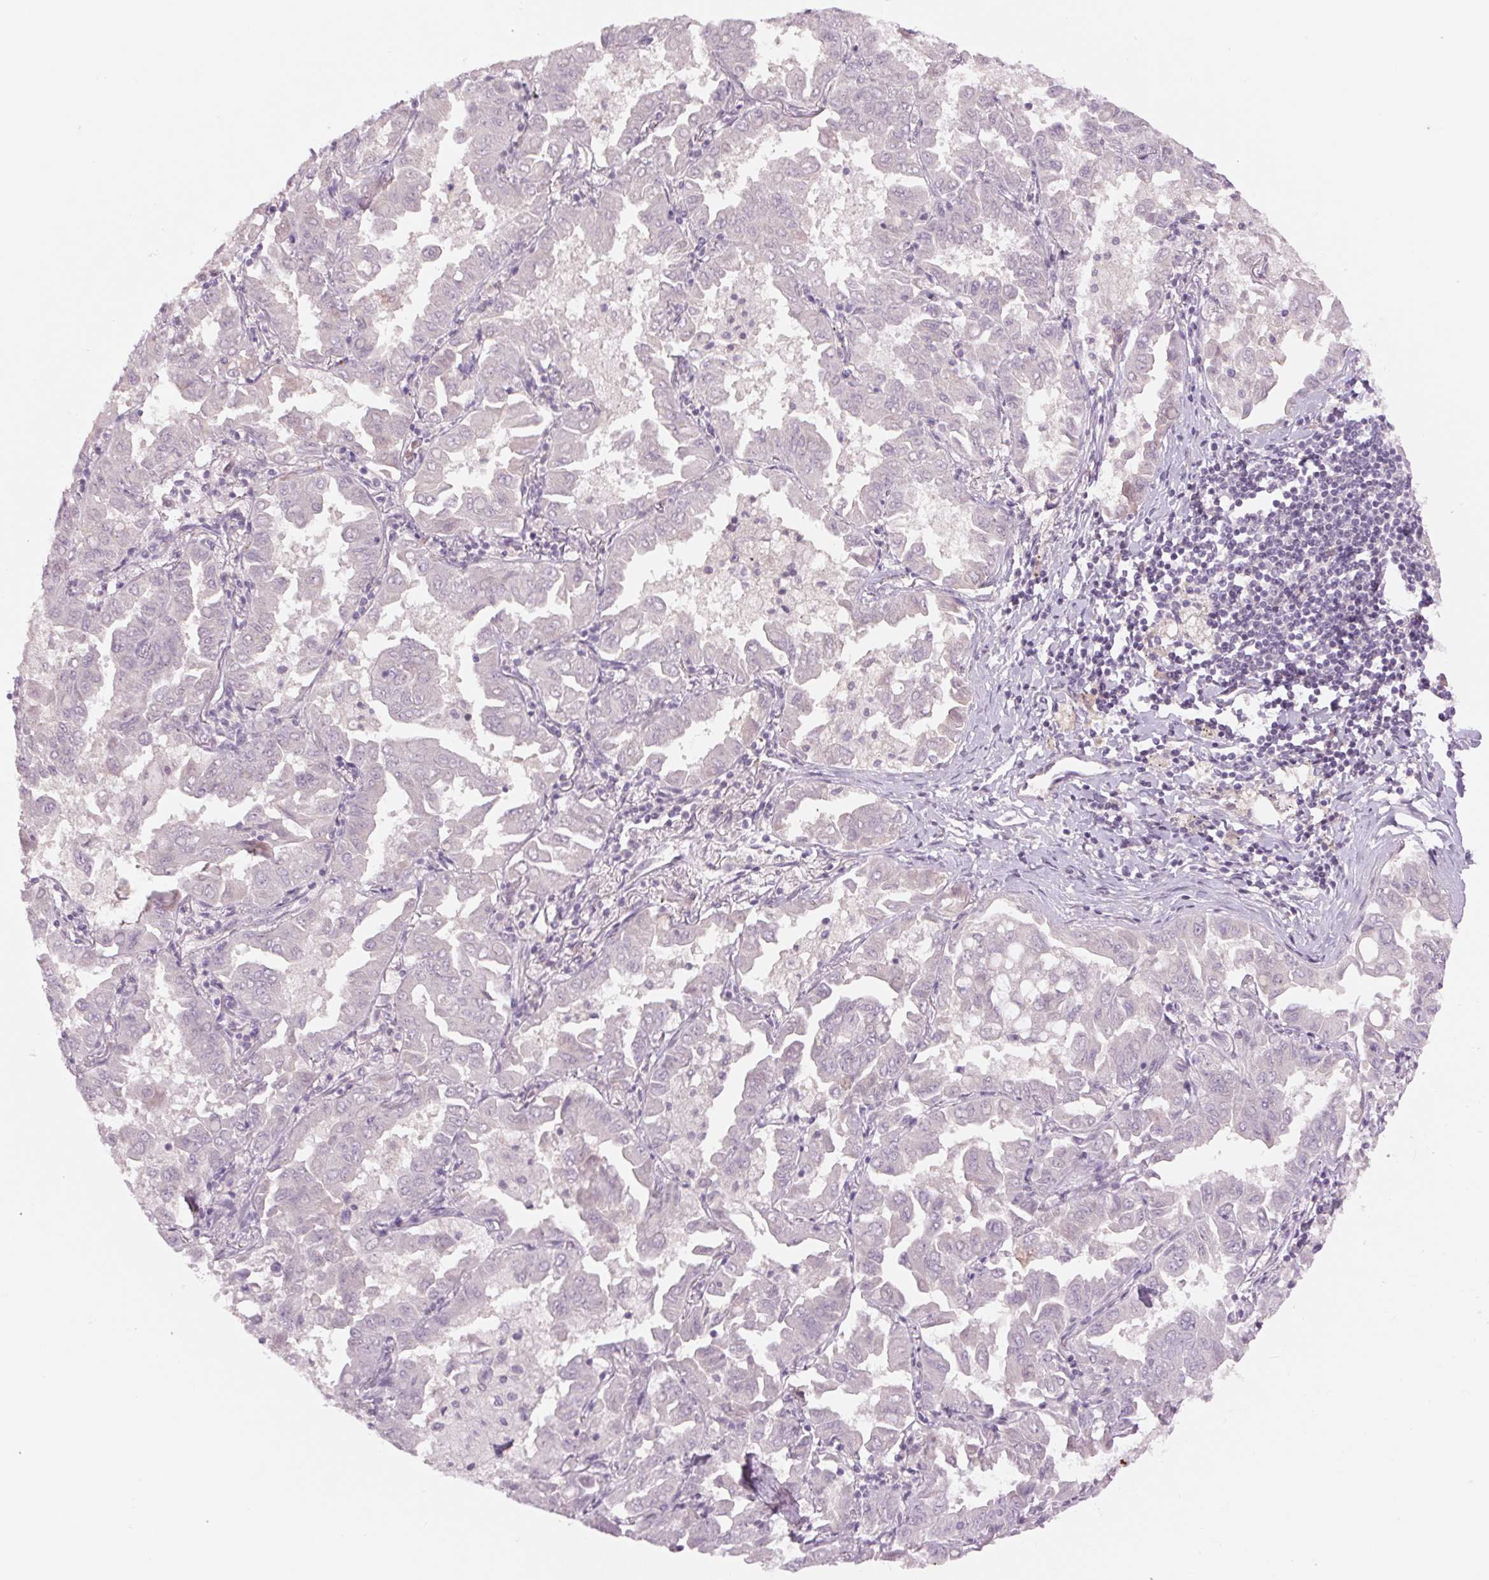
{"staining": {"intensity": "negative", "quantity": "none", "location": "none"}, "tissue": "lung cancer", "cell_type": "Tumor cells", "image_type": "cancer", "snomed": [{"axis": "morphology", "description": "Adenocarcinoma, NOS"}, {"axis": "topography", "description": "Lung"}], "caption": "There is no significant staining in tumor cells of lung adenocarcinoma.", "gene": "PPIA", "patient": {"sex": "male", "age": 64}}